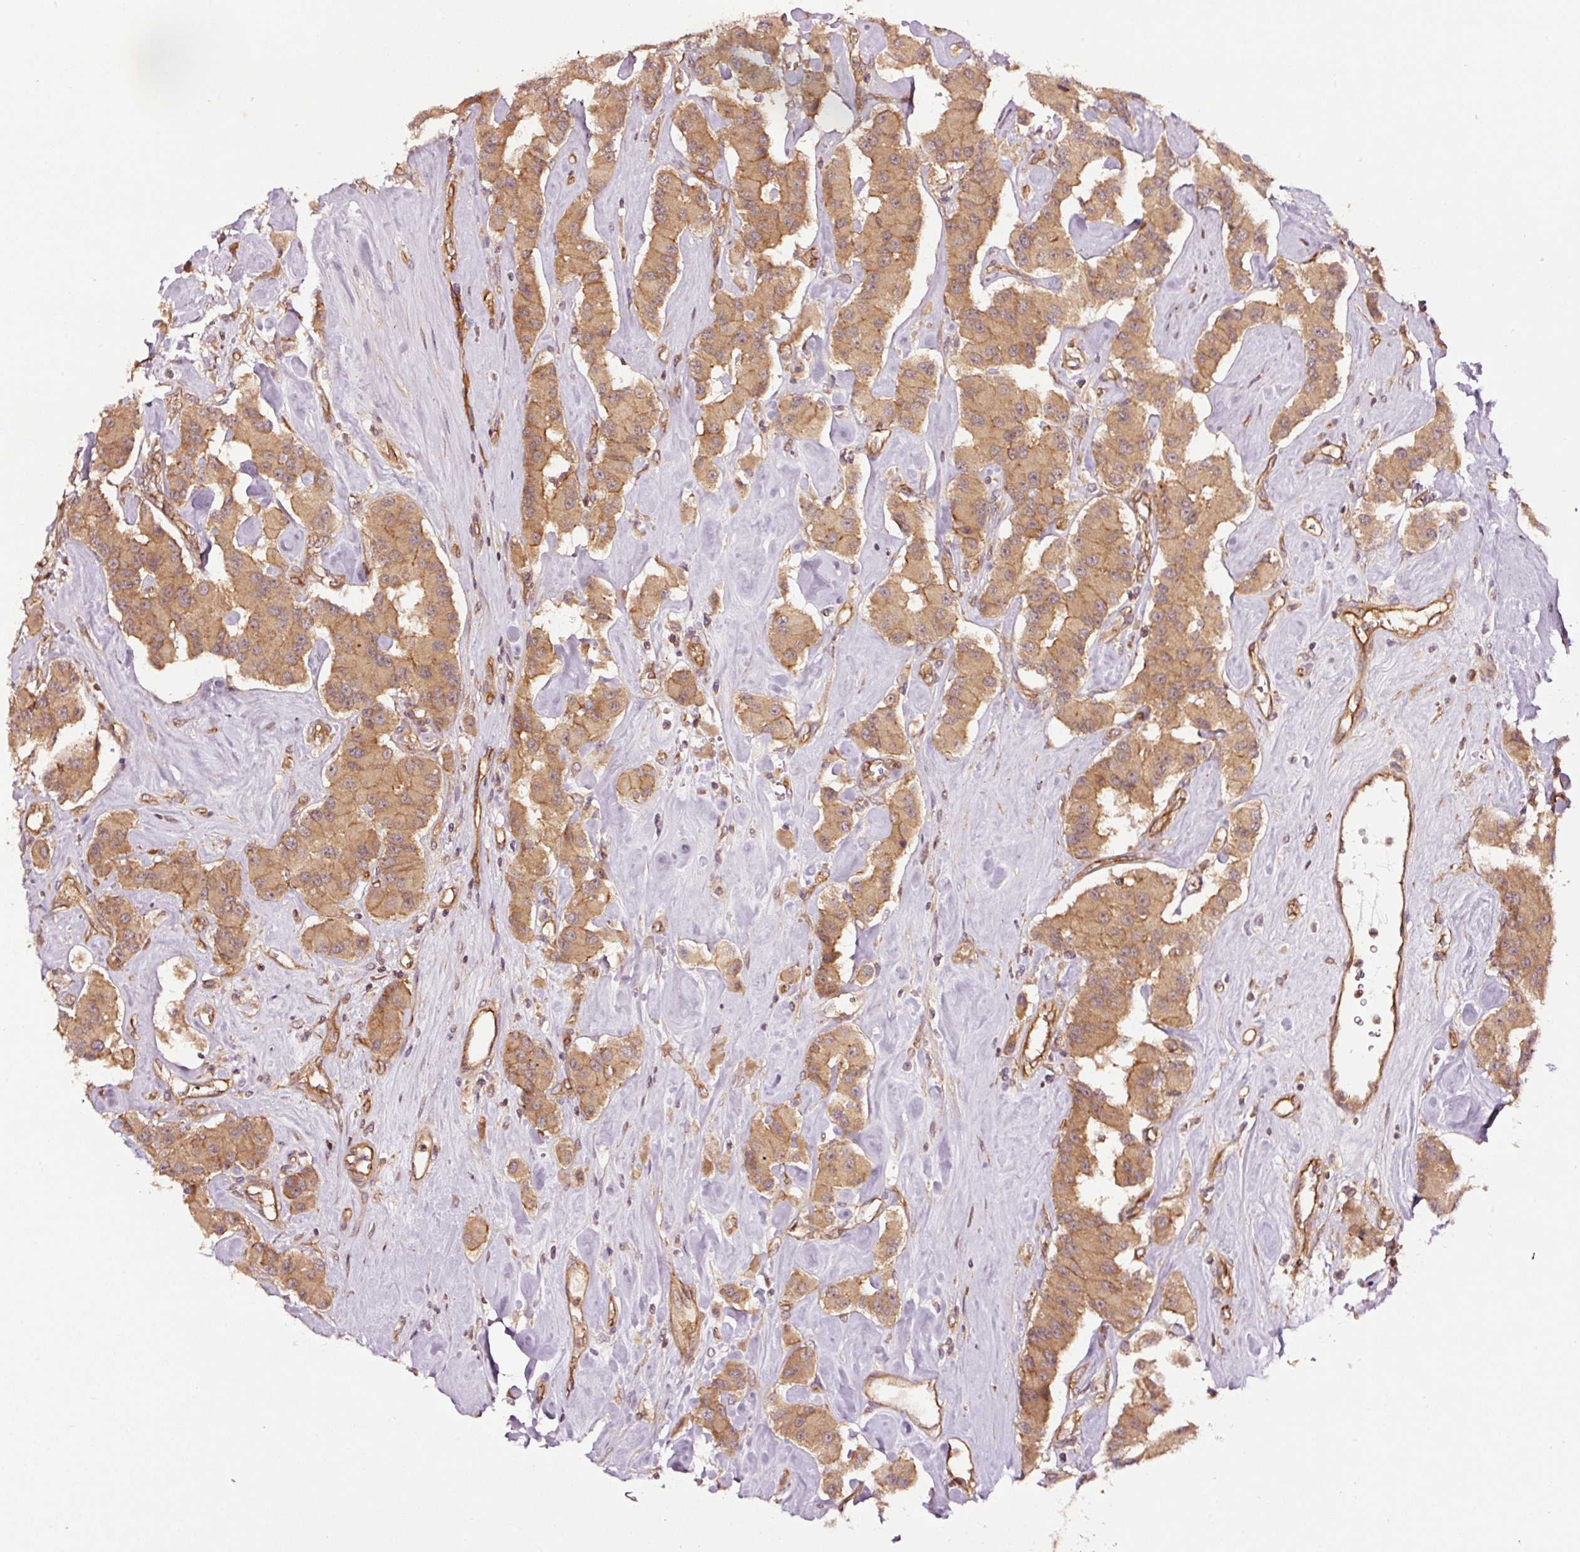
{"staining": {"intensity": "moderate", "quantity": ">75%", "location": "cytoplasmic/membranous"}, "tissue": "carcinoid", "cell_type": "Tumor cells", "image_type": "cancer", "snomed": [{"axis": "morphology", "description": "Carcinoid, malignant, NOS"}, {"axis": "topography", "description": "Pancreas"}], "caption": "Immunohistochemical staining of human malignant carcinoid demonstrates moderate cytoplasmic/membranous protein staining in approximately >75% of tumor cells.", "gene": "METAP1", "patient": {"sex": "male", "age": 41}}